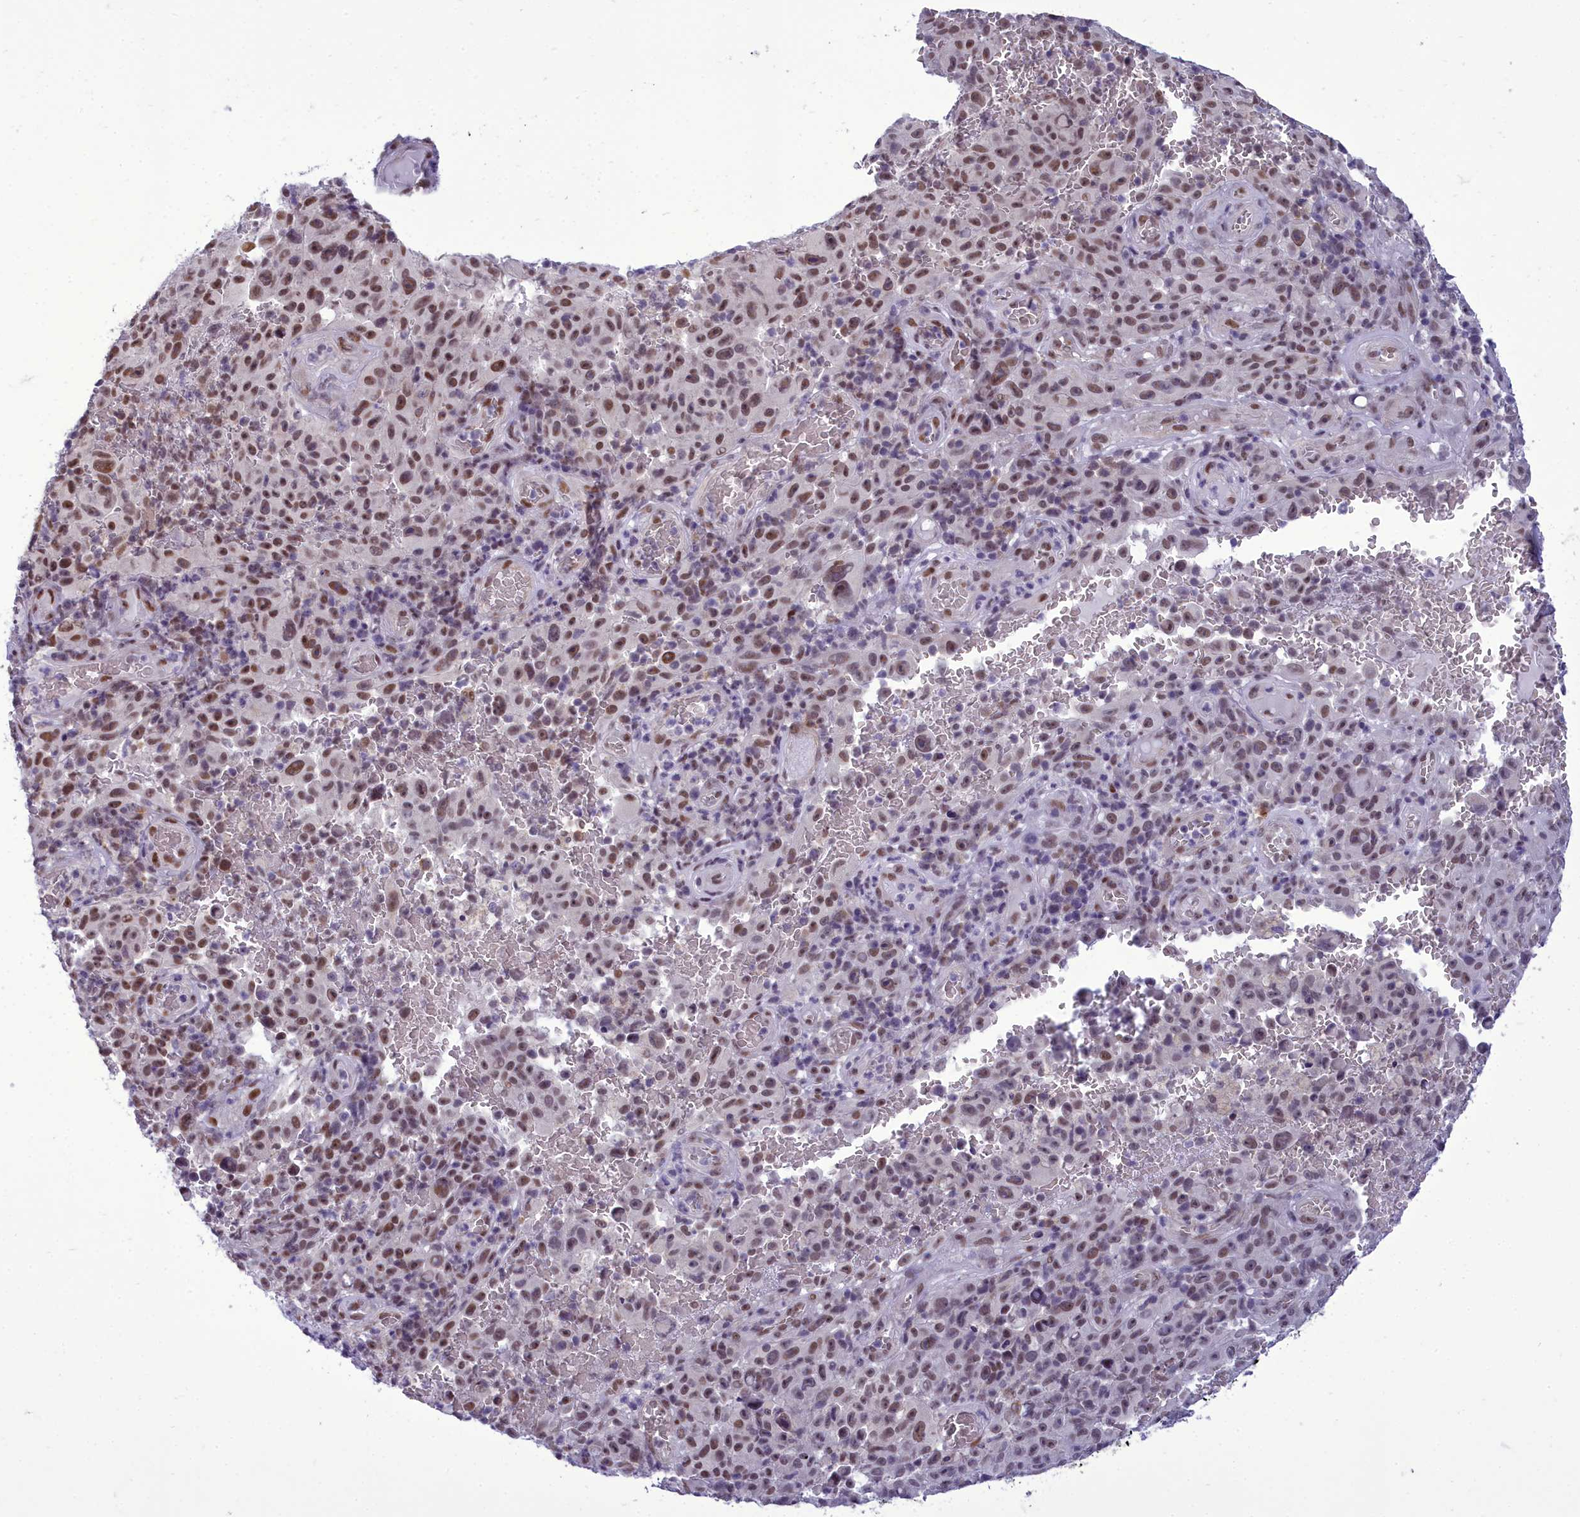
{"staining": {"intensity": "moderate", "quantity": ">75%", "location": "nuclear"}, "tissue": "melanoma", "cell_type": "Tumor cells", "image_type": "cancer", "snomed": [{"axis": "morphology", "description": "Malignant melanoma, NOS"}, {"axis": "topography", "description": "Skin"}], "caption": "High-power microscopy captured an IHC histopathology image of malignant melanoma, revealing moderate nuclear staining in about >75% of tumor cells.", "gene": "CEACAM19", "patient": {"sex": "female", "age": 82}}